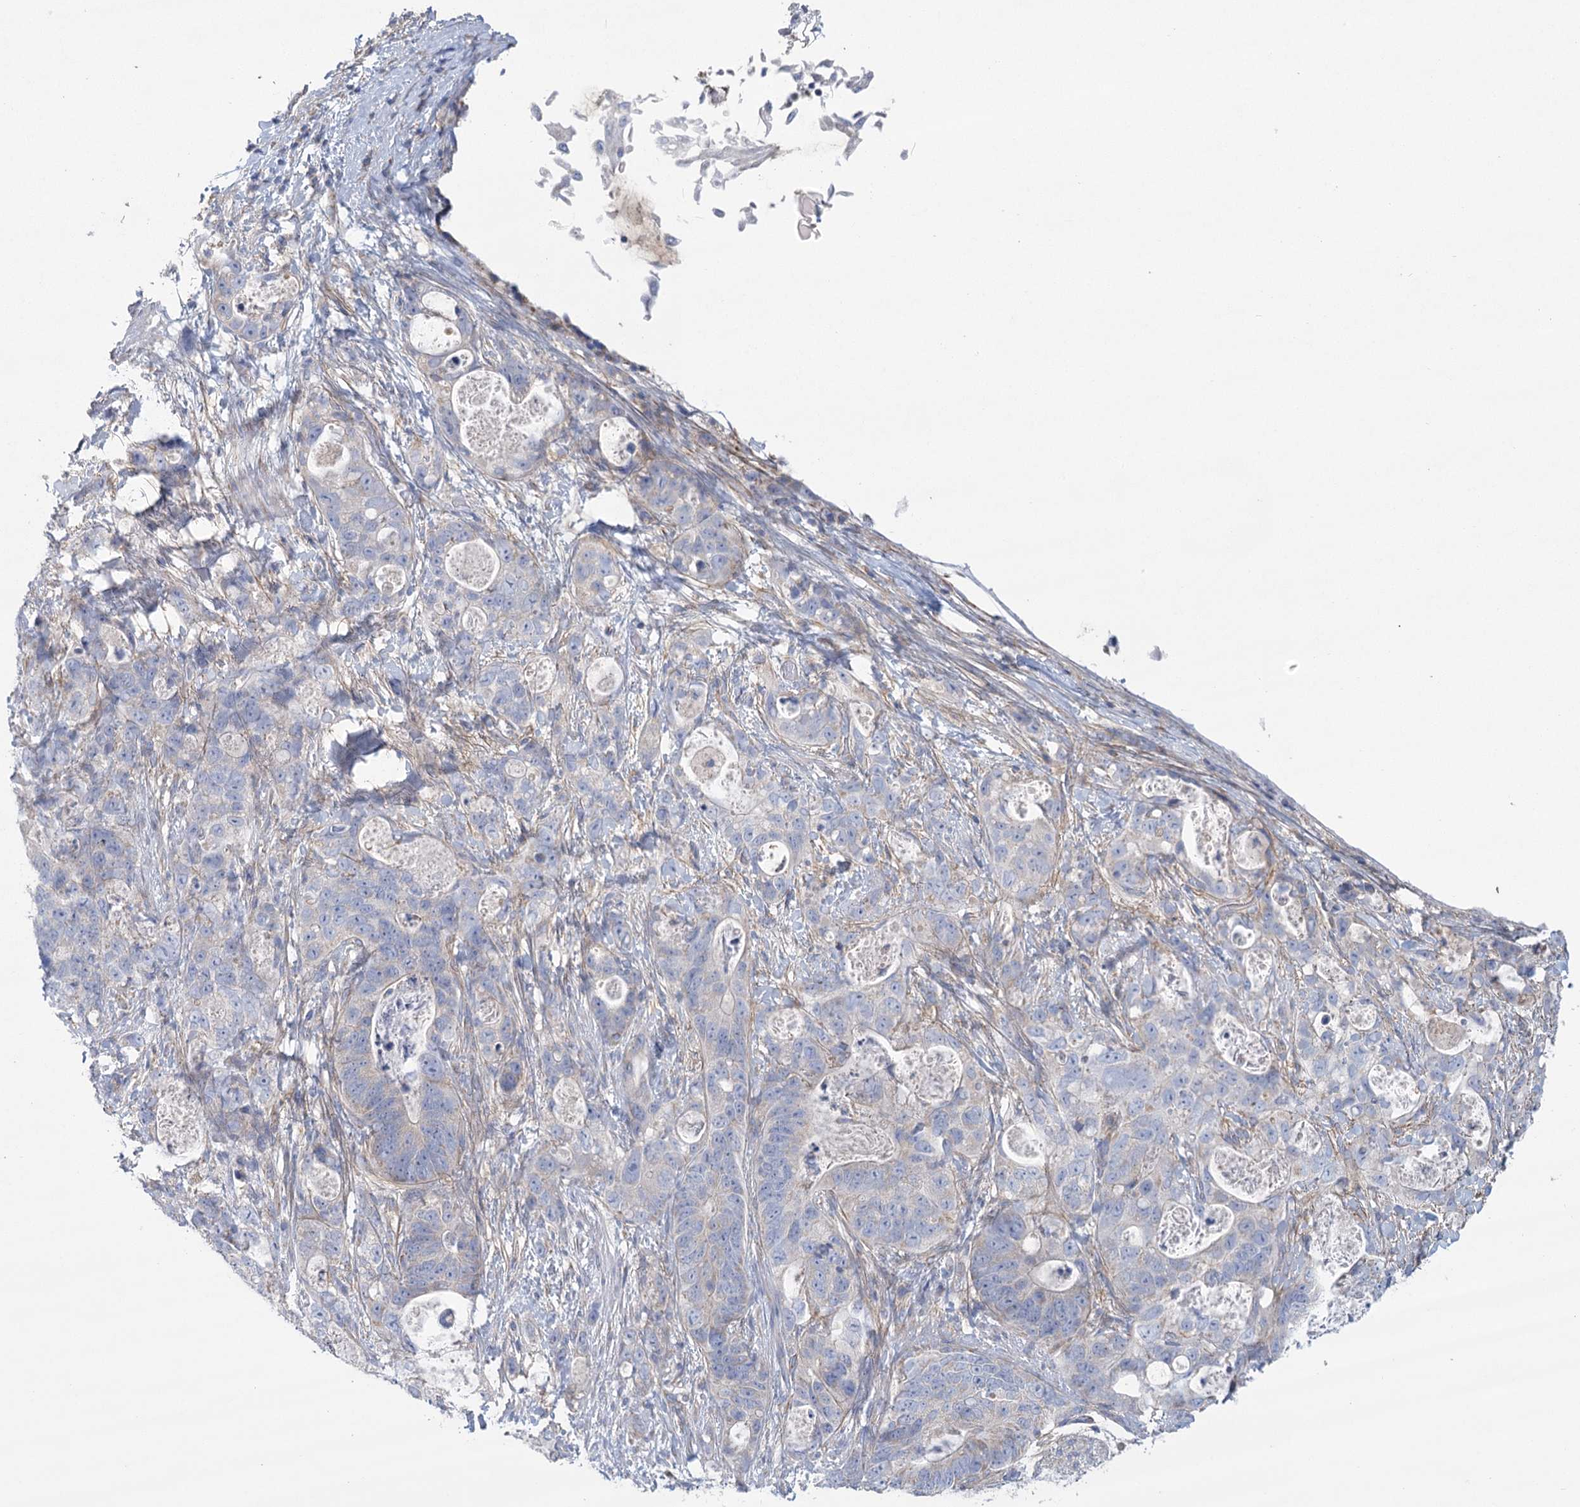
{"staining": {"intensity": "negative", "quantity": "none", "location": "none"}, "tissue": "stomach cancer", "cell_type": "Tumor cells", "image_type": "cancer", "snomed": [{"axis": "morphology", "description": "Normal tissue, NOS"}, {"axis": "morphology", "description": "Adenocarcinoma, NOS"}, {"axis": "topography", "description": "Stomach"}], "caption": "Immunohistochemistry (IHC) of human stomach cancer (adenocarcinoma) shows no expression in tumor cells.", "gene": "SNX7", "patient": {"sex": "female", "age": 89}}